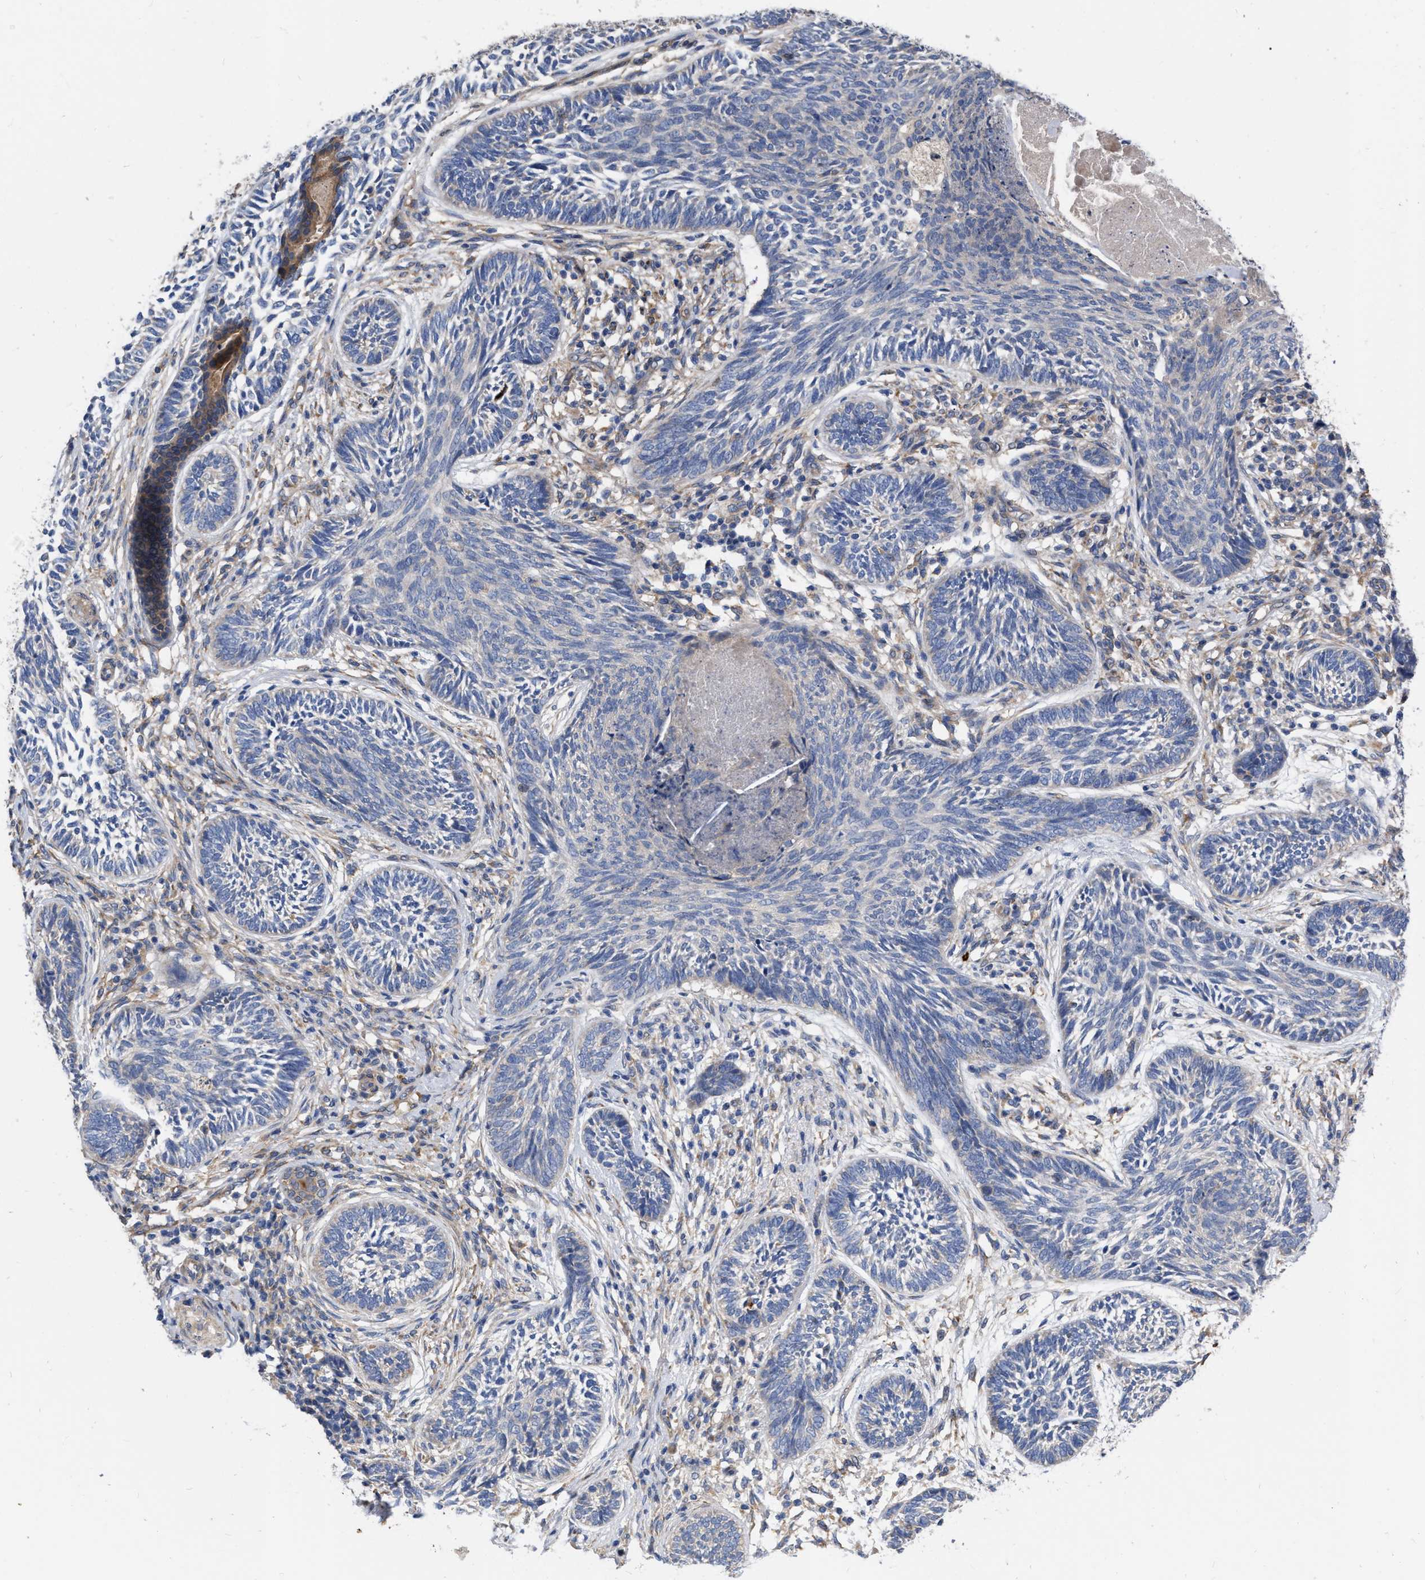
{"staining": {"intensity": "weak", "quantity": "<25%", "location": "cytoplasmic/membranous"}, "tissue": "skin cancer", "cell_type": "Tumor cells", "image_type": "cancer", "snomed": [{"axis": "morphology", "description": "Papilloma, NOS"}, {"axis": "morphology", "description": "Basal cell carcinoma"}, {"axis": "topography", "description": "Skin"}], "caption": "IHC of human skin cancer (basal cell carcinoma) reveals no expression in tumor cells.", "gene": "MLST8", "patient": {"sex": "male", "age": 87}}